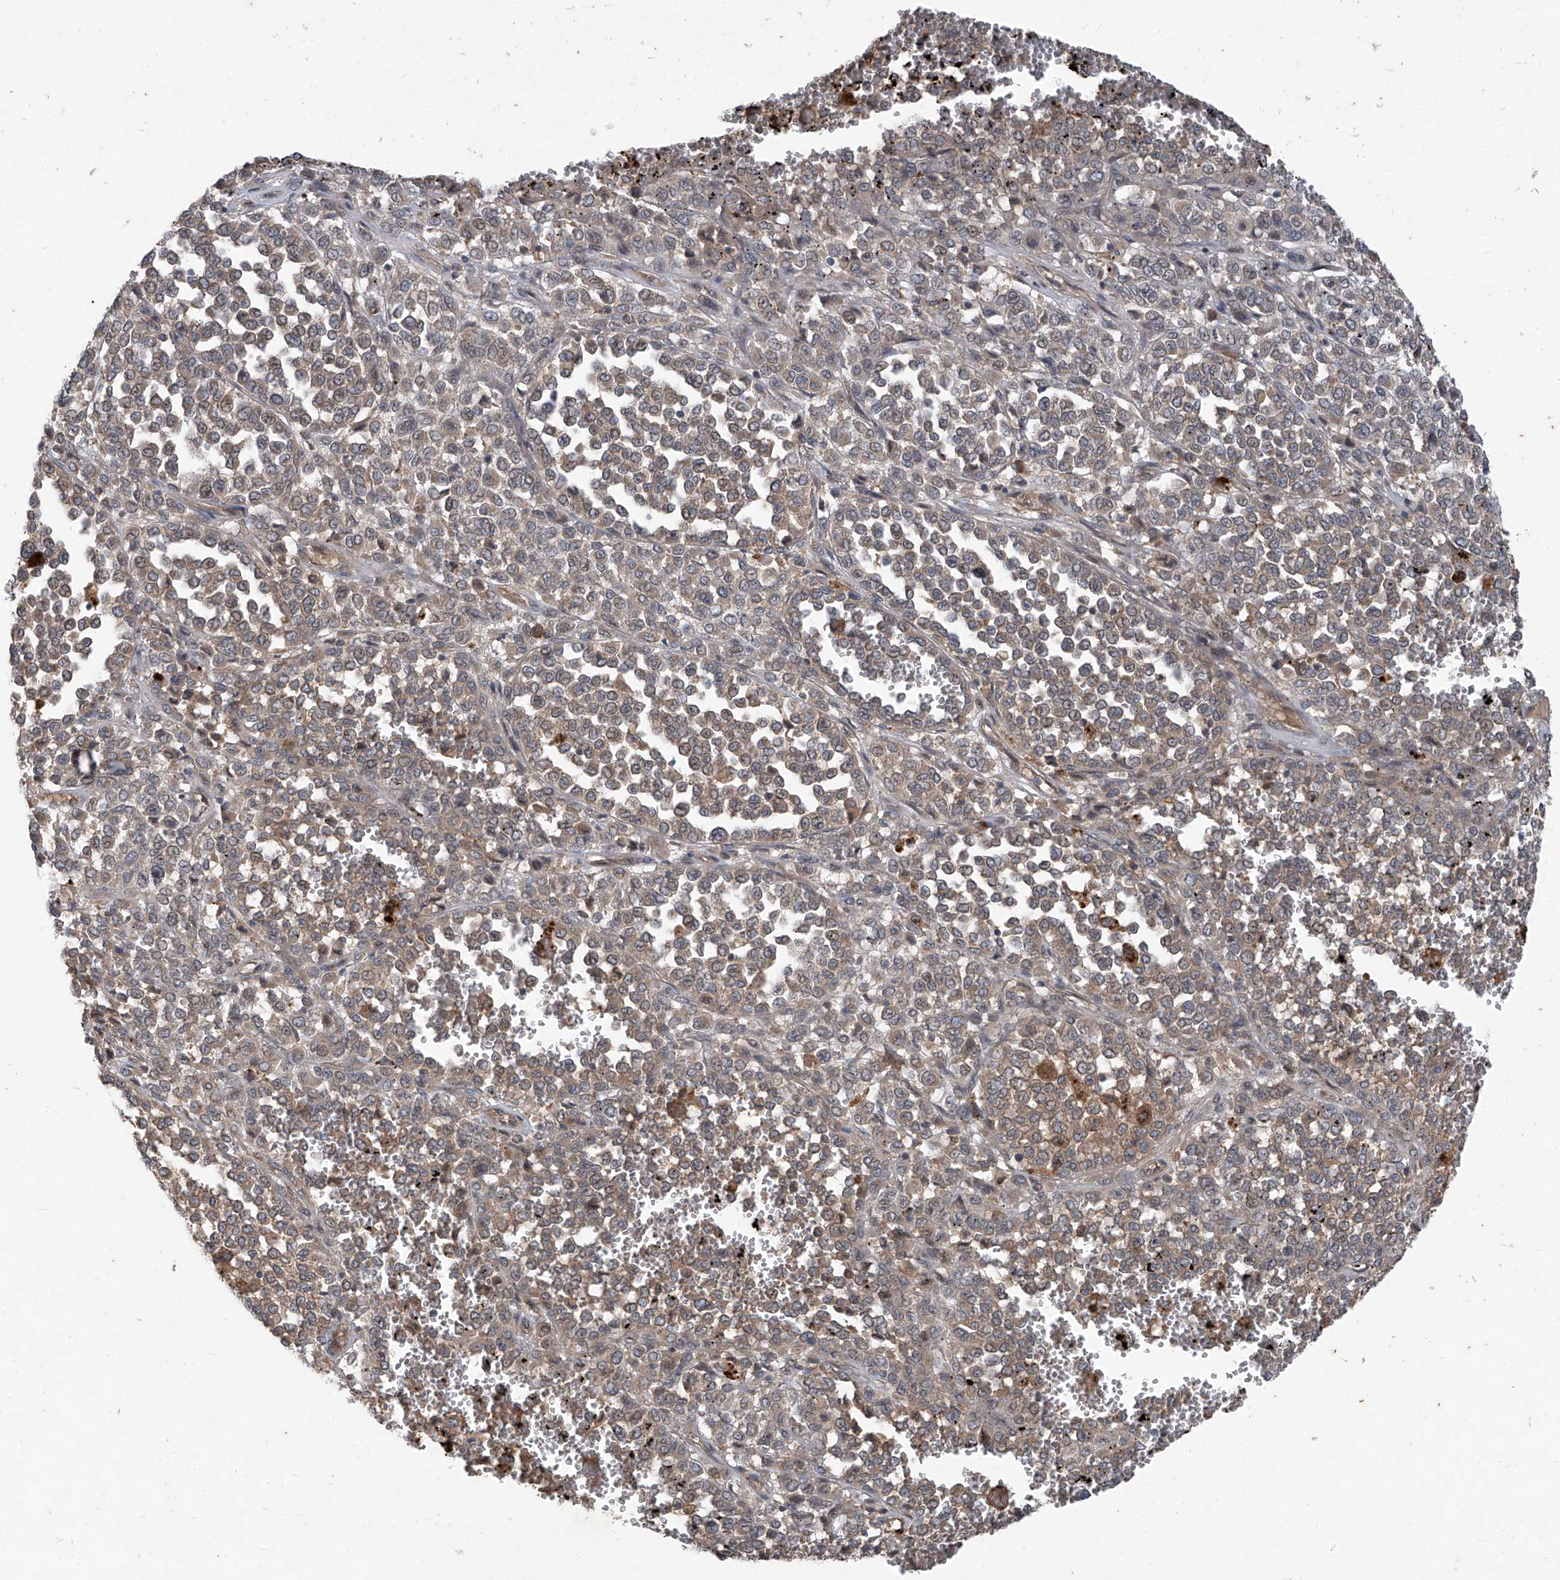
{"staining": {"intensity": "weak", "quantity": ">75%", "location": "cytoplasmic/membranous"}, "tissue": "melanoma", "cell_type": "Tumor cells", "image_type": "cancer", "snomed": [{"axis": "morphology", "description": "Malignant melanoma, Metastatic site"}, {"axis": "topography", "description": "Pancreas"}], "caption": "Tumor cells display low levels of weak cytoplasmic/membranous positivity in approximately >75% of cells in melanoma.", "gene": "FOXRED2", "patient": {"sex": "female", "age": 30}}